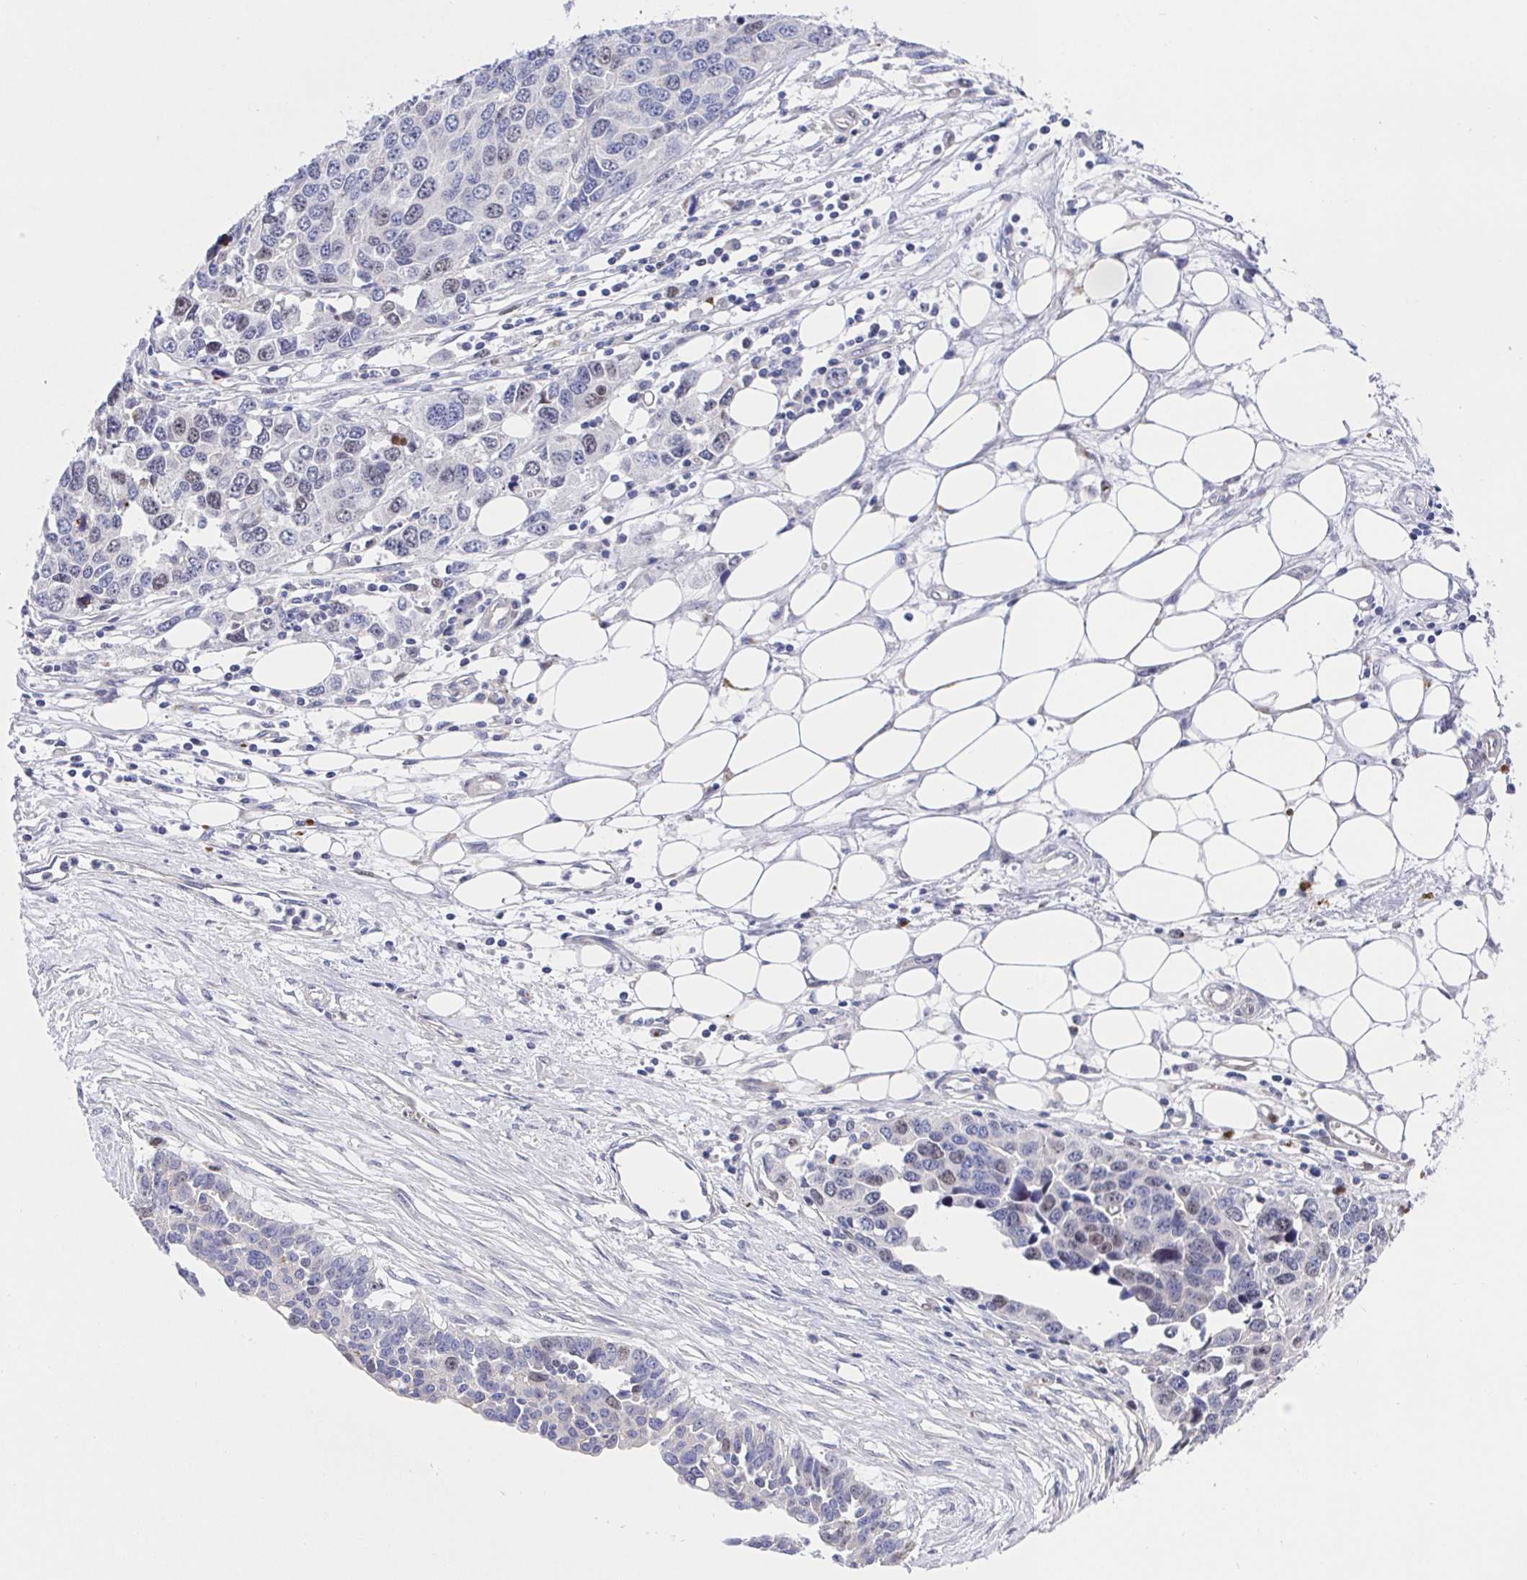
{"staining": {"intensity": "negative", "quantity": "none", "location": "none"}, "tissue": "ovarian cancer", "cell_type": "Tumor cells", "image_type": "cancer", "snomed": [{"axis": "morphology", "description": "Cystadenocarcinoma, serous, NOS"}, {"axis": "topography", "description": "Ovary"}], "caption": "Immunohistochemical staining of human serous cystadenocarcinoma (ovarian) shows no significant positivity in tumor cells.", "gene": "TIMELESS", "patient": {"sex": "female", "age": 76}}